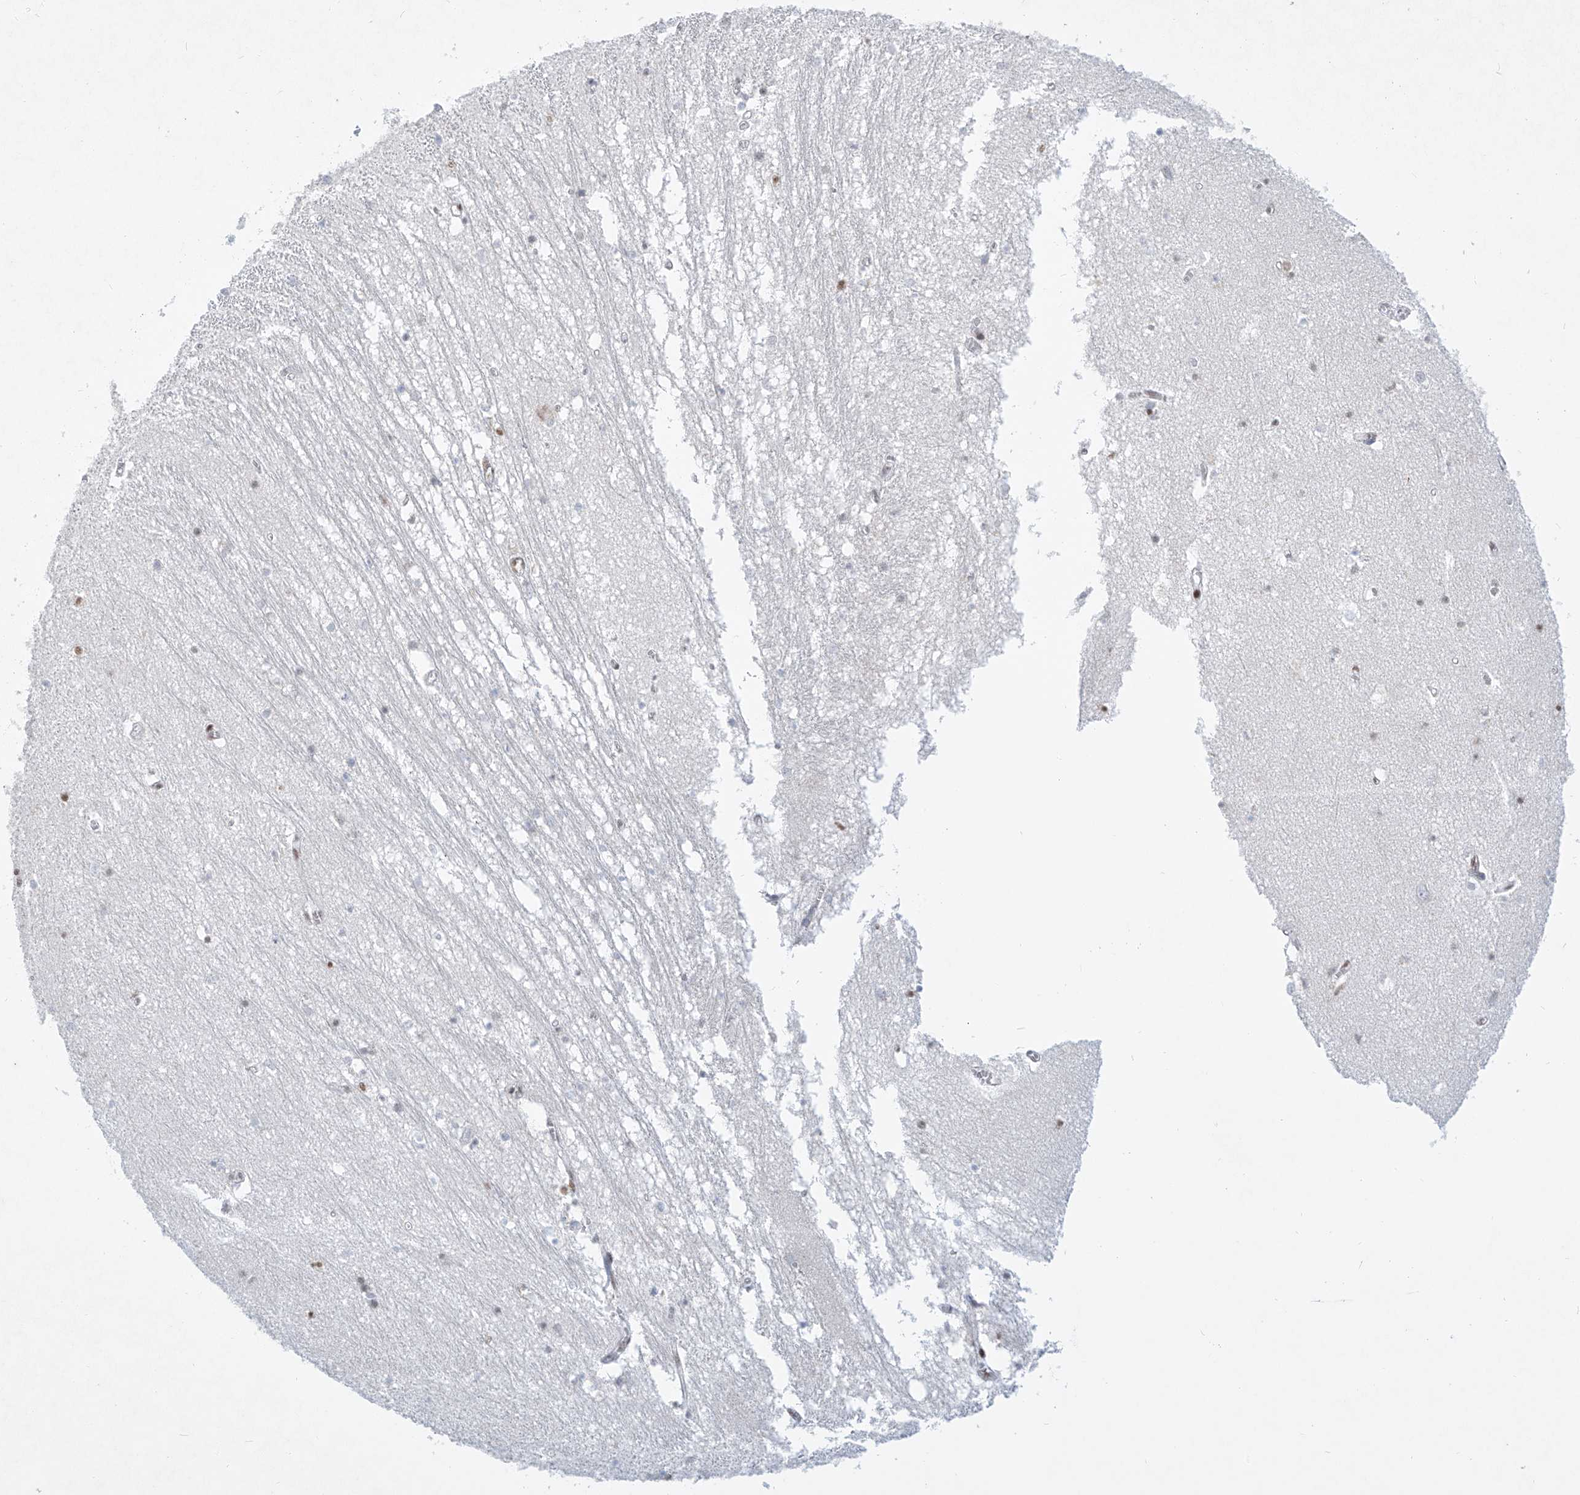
{"staining": {"intensity": "moderate", "quantity": "<25%", "location": "nuclear"}, "tissue": "hippocampus", "cell_type": "Glial cells", "image_type": "normal", "snomed": [{"axis": "morphology", "description": "Normal tissue, NOS"}, {"axis": "topography", "description": "Hippocampus"}], "caption": "Immunohistochemistry (IHC) of unremarkable human hippocampus shows low levels of moderate nuclear staining in about <25% of glial cells. (DAB = brown stain, brightfield microscopy at high magnification).", "gene": "TAF4", "patient": {"sex": "male", "age": 70}}